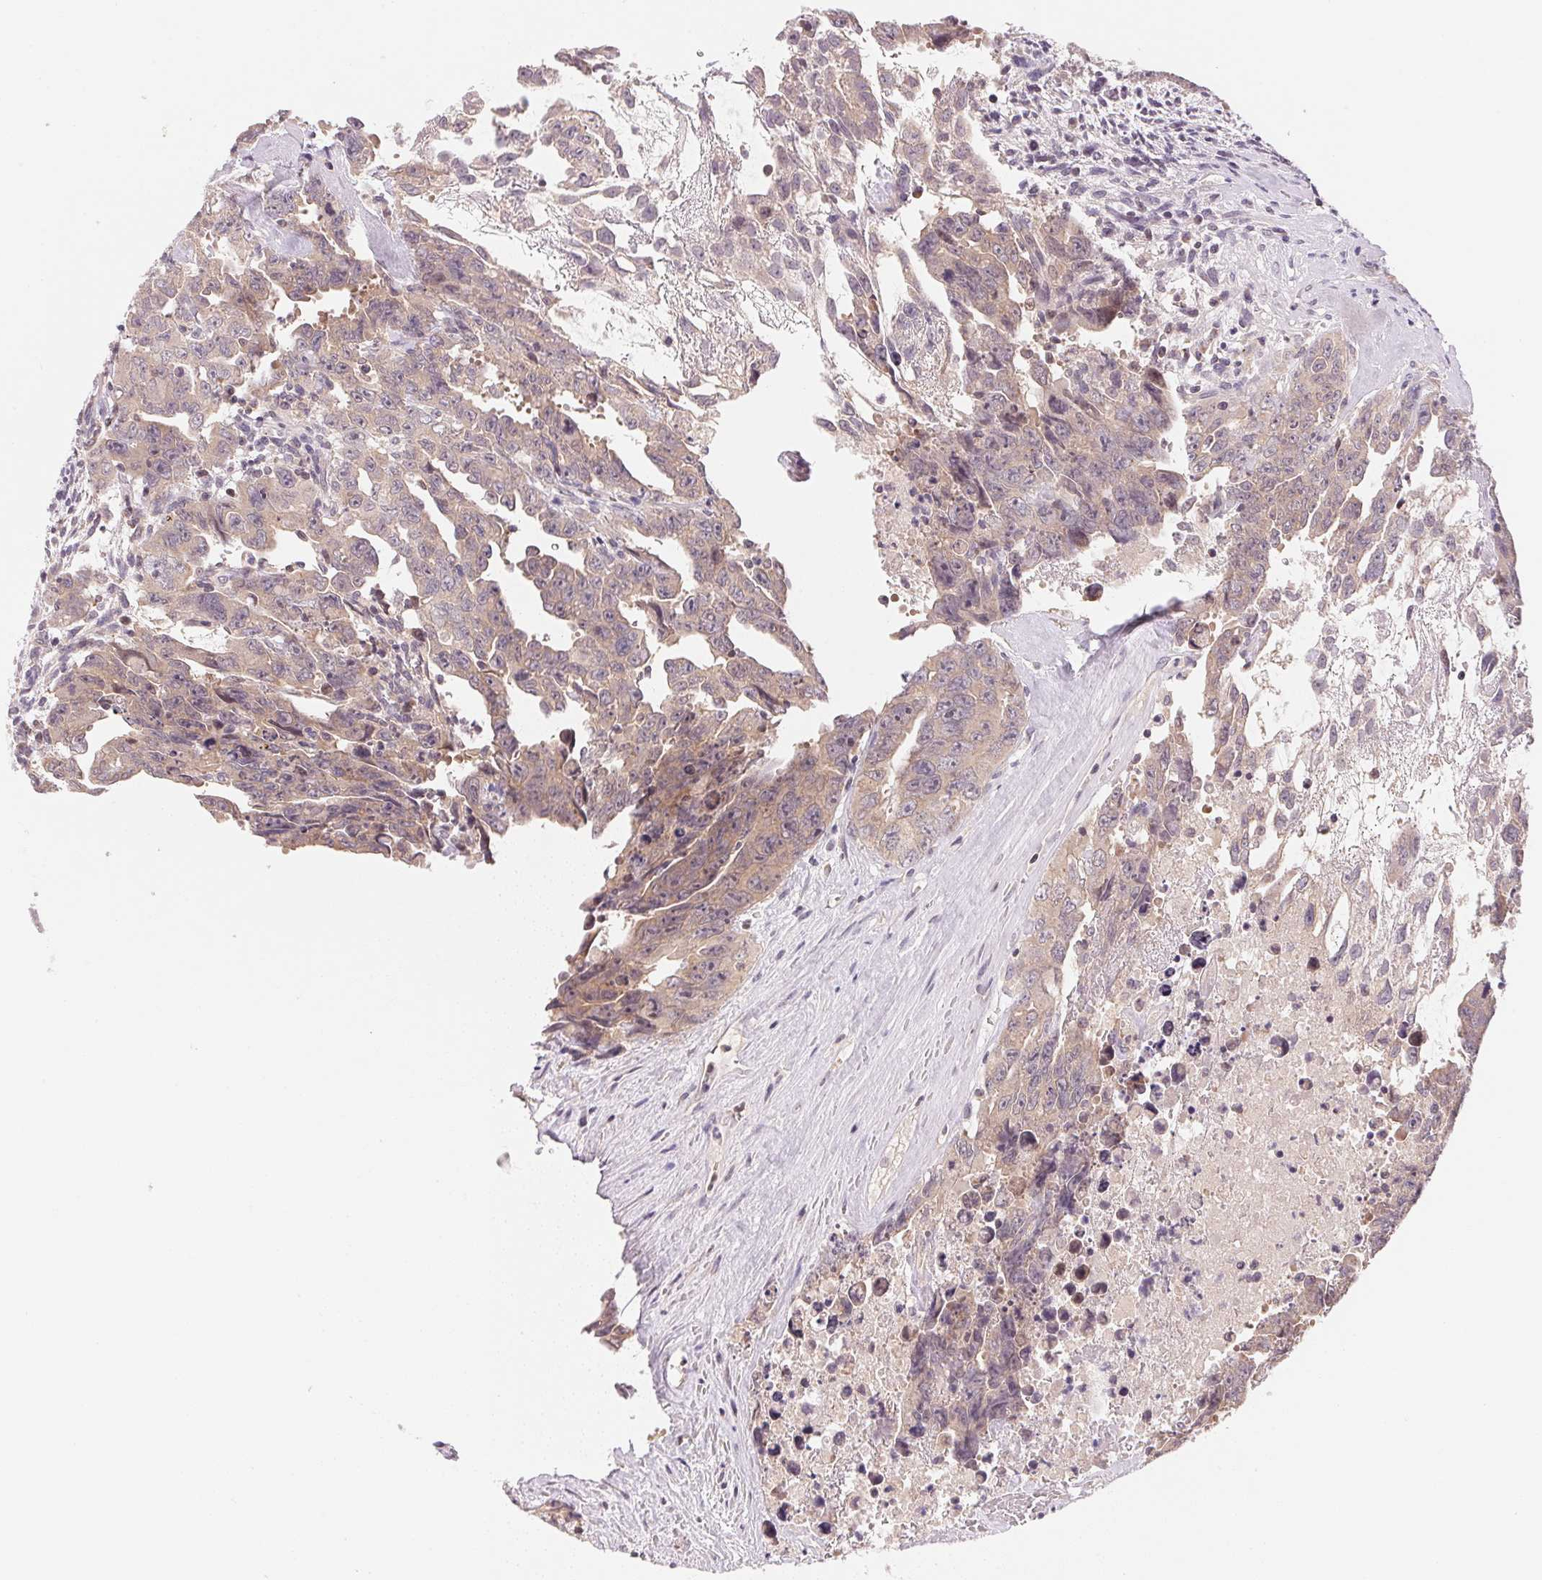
{"staining": {"intensity": "weak", "quantity": "25%-75%", "location": "cytoplasmic/membranous"}, "tissue": "testis cancer", "cell_type": "Tumor cells", "image_type": "cancer", "snomed": [{"axis": "morphology", "description": "Carcinoma, Embryonal, NOS"}, {"axis": "topography", "description": "Testis"}], "caption": "Immunohistochemical staining of human testis cancer (embryonal carcinoma) demonstrates low levels of weak cytoplasmic/membranous positivity in approximately 25%-75% of tumor cells. The staining was performed using DAB, with brown indicating positive protein expression. Nuclei are stained blue with hematoxylin.", "gene": "BNIP5", "patient": {"sex": "male", "age": 24}}